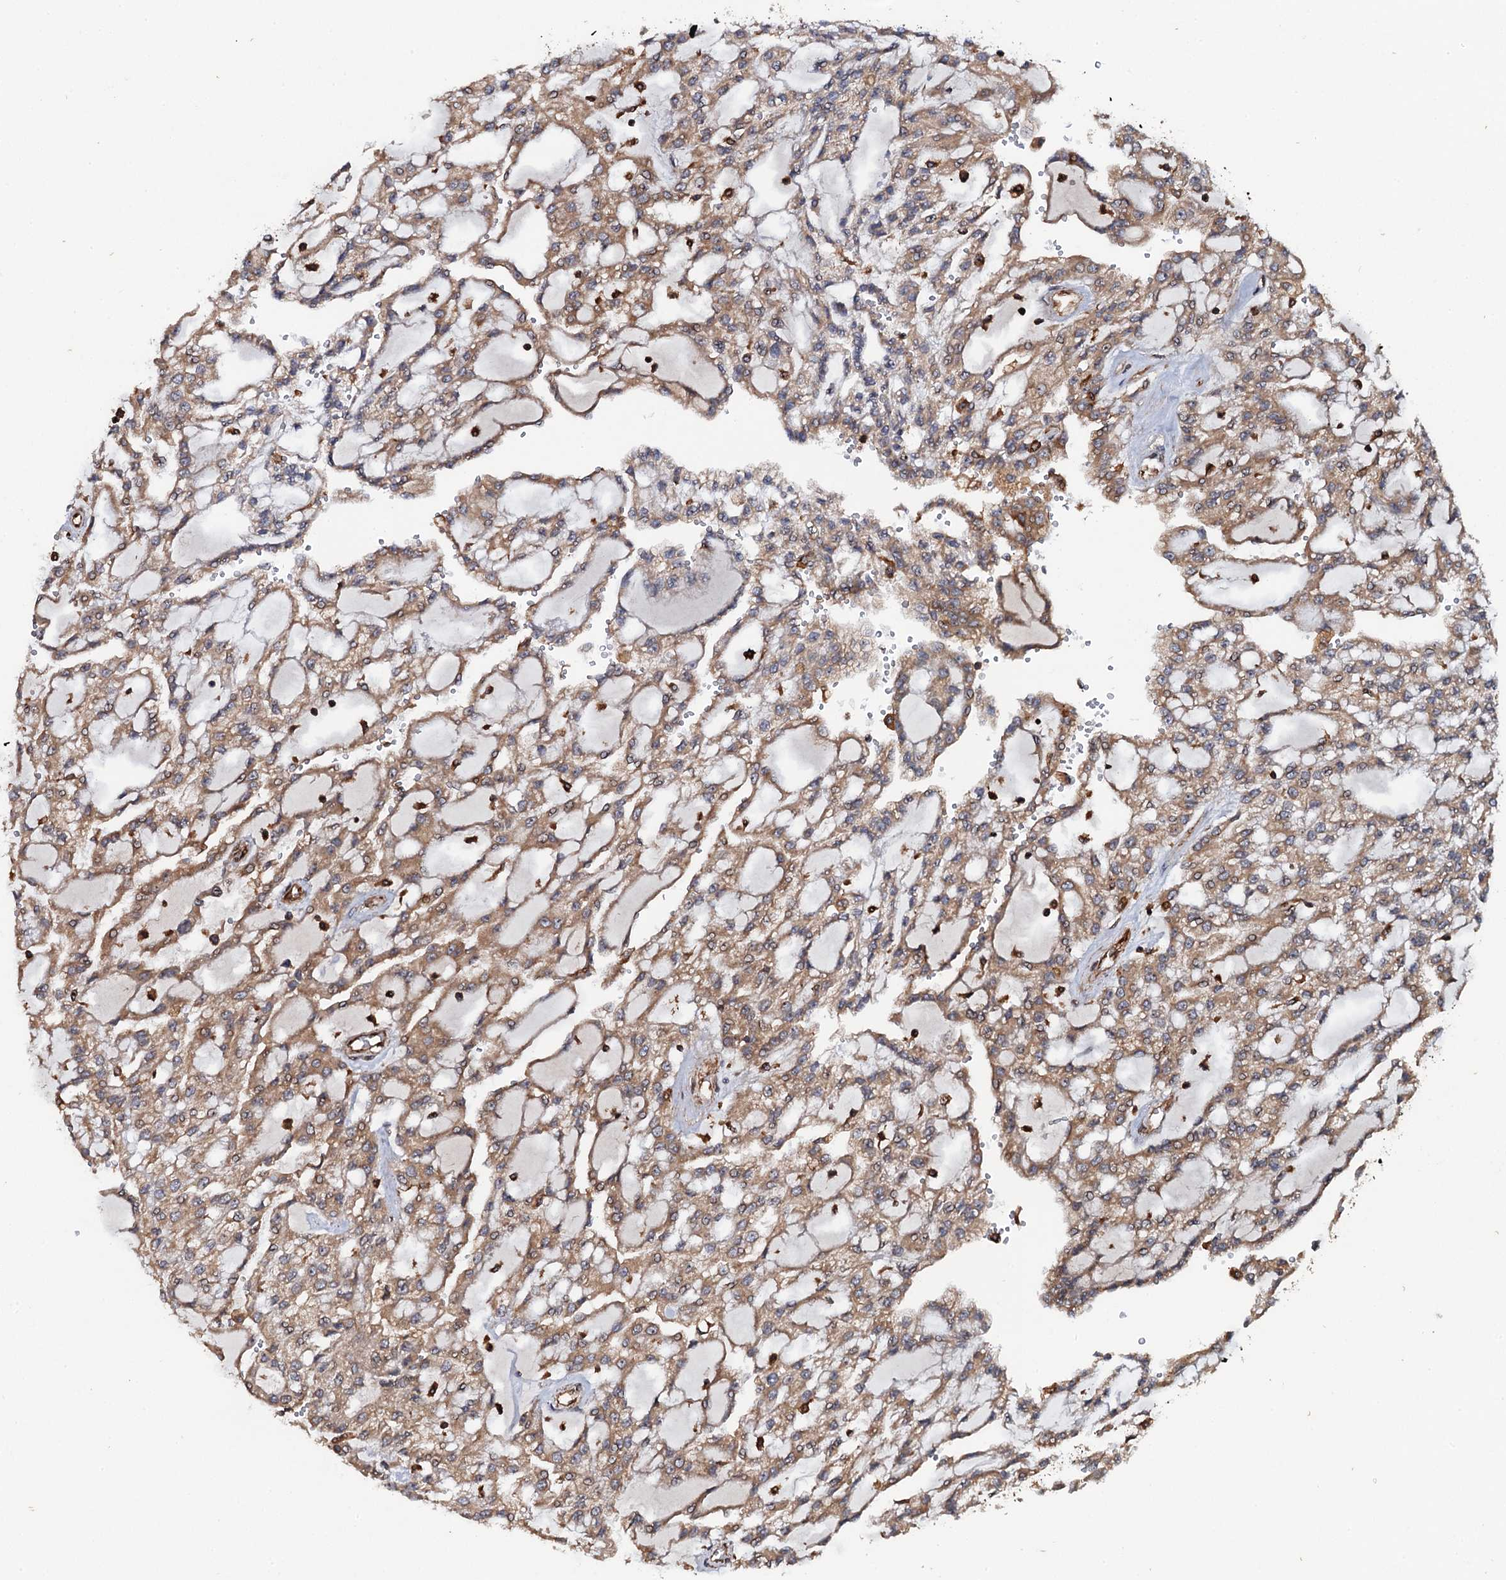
{"staining": {"intensity": "moderate", "quantity": ">75%", "location": "cytoplasmic/membranous"}, "tissue": "renal cancer", "cell_type": "Tumor cells", "image_type": "cancer", "snomed": [{"axis": "morphology", "description": "Adenocarcinoma, NOS"}, {"axis": "topography", "description": "Kidney"}], "caption": "This is an image of immunohistochemistry (IHC) staining of adenocarcinoma (renal), which shows moderate positivity in the cytoplasmic/membranous of tumor cells.", "gene": "BORA", "patient": {"sex": "male", "age": 63}}